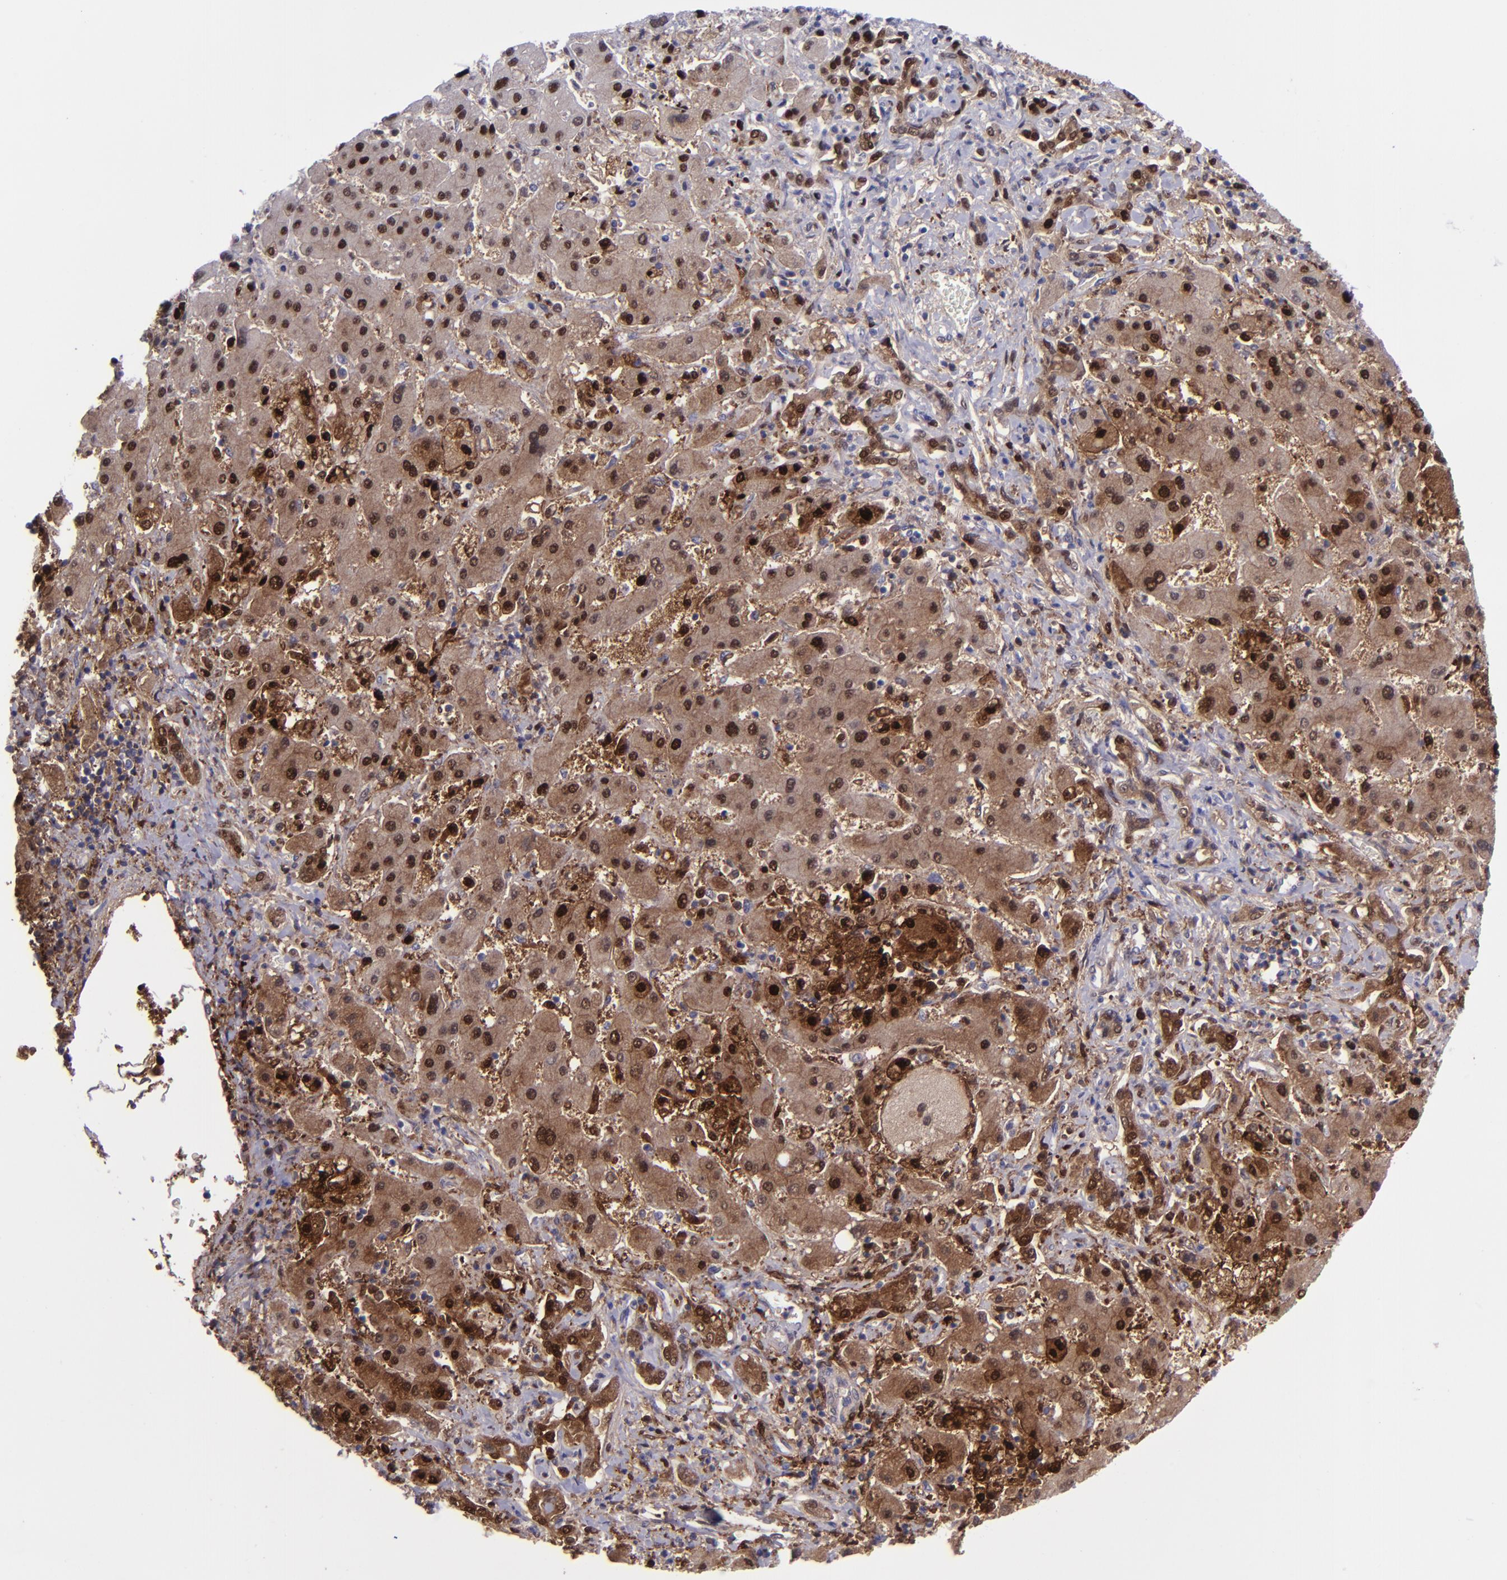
{"staining": {"intensity": "moderate", "quantity": ">75%", "location": "cytoplasmic/membranous,nuclear"}, "tissue": "liver cancer", "cell_type": "Tumor cells", "image_type": "cancer", "snomed": [{"axis": "morphology", "description": "Cholangiocarcinoma"}, {"axis": "topography", "description": "Liver"}], "caption": "Moderate cytoplasmic/membranous and nuclear protein expression is identified in approximately >75% of tumor cells in liver cancer (cholangiocarcinoma). (Stains: DAB in brown, nuclei in blue, Microscopy: brightfield microscopy at high magnification).", "gene": "TYMP", "patient": {"sex": "male", "age": 50}}